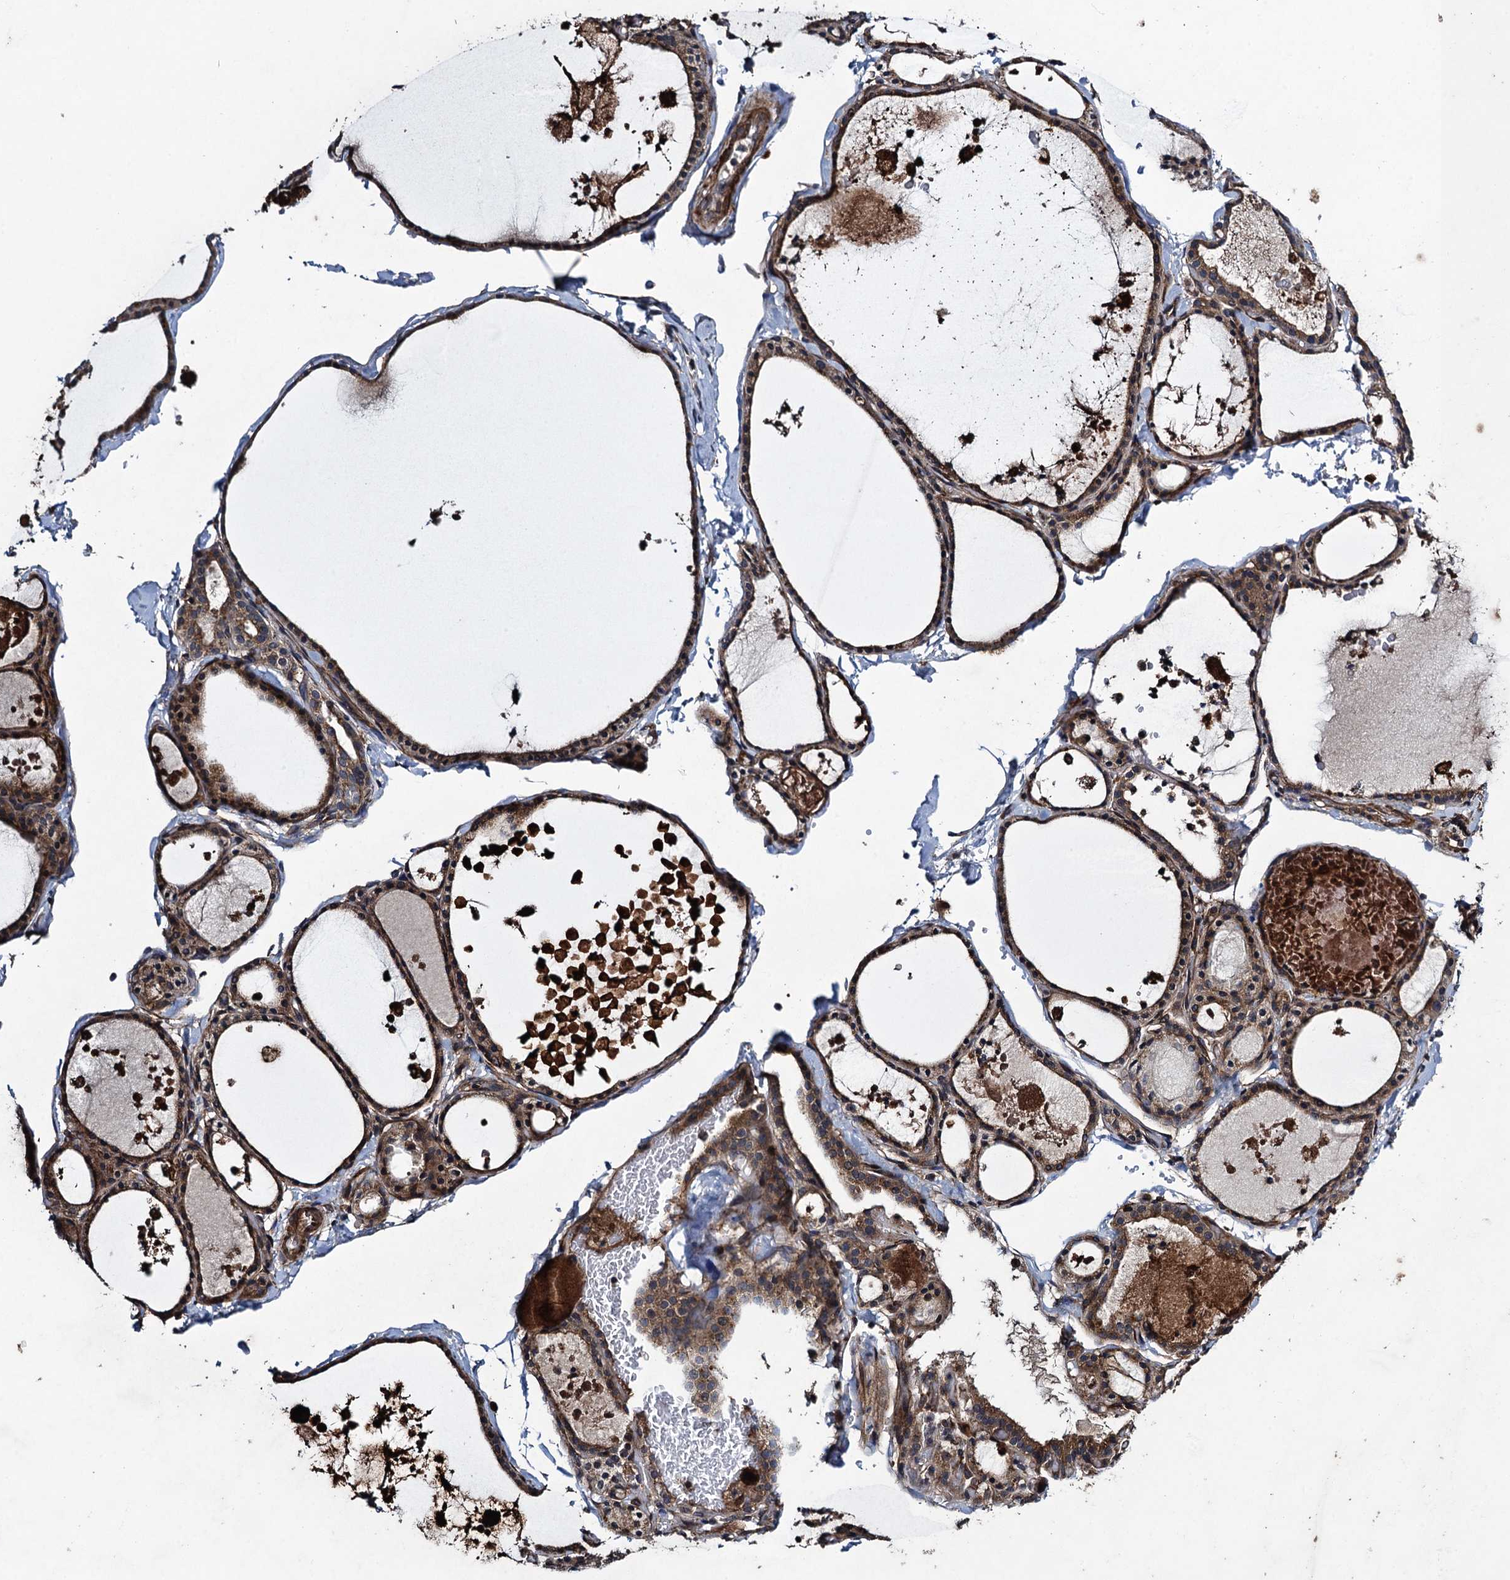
{"staining": {"intensity": "moderate", "quantity": ">75%", "location": "cytoplasmic/membranous"}, "tissue": "thyroid gland", "cell_type": "Glandular cells", "image_type": "normal", "snomed": [{"axis": "morphology", "description": "Normal tissue, NOS"}, {"axis": "topography", "description": "Thyroid gland"}], "caption": "Immunohistochemistry (IHC) staining of unremarkable thyroid gland, which displays medium levels of moderate cytoplasmic/membranous expression in about >75% of glandular cells indicating moderate cytoplasmic/membranous protein positivity. The staining was performed using DAB (brown) for protein detection and nuclei were counterstained in hematoxylin (blue).", "gene": "CNTN5", "patient": {"sex": "male", "age": 56}}